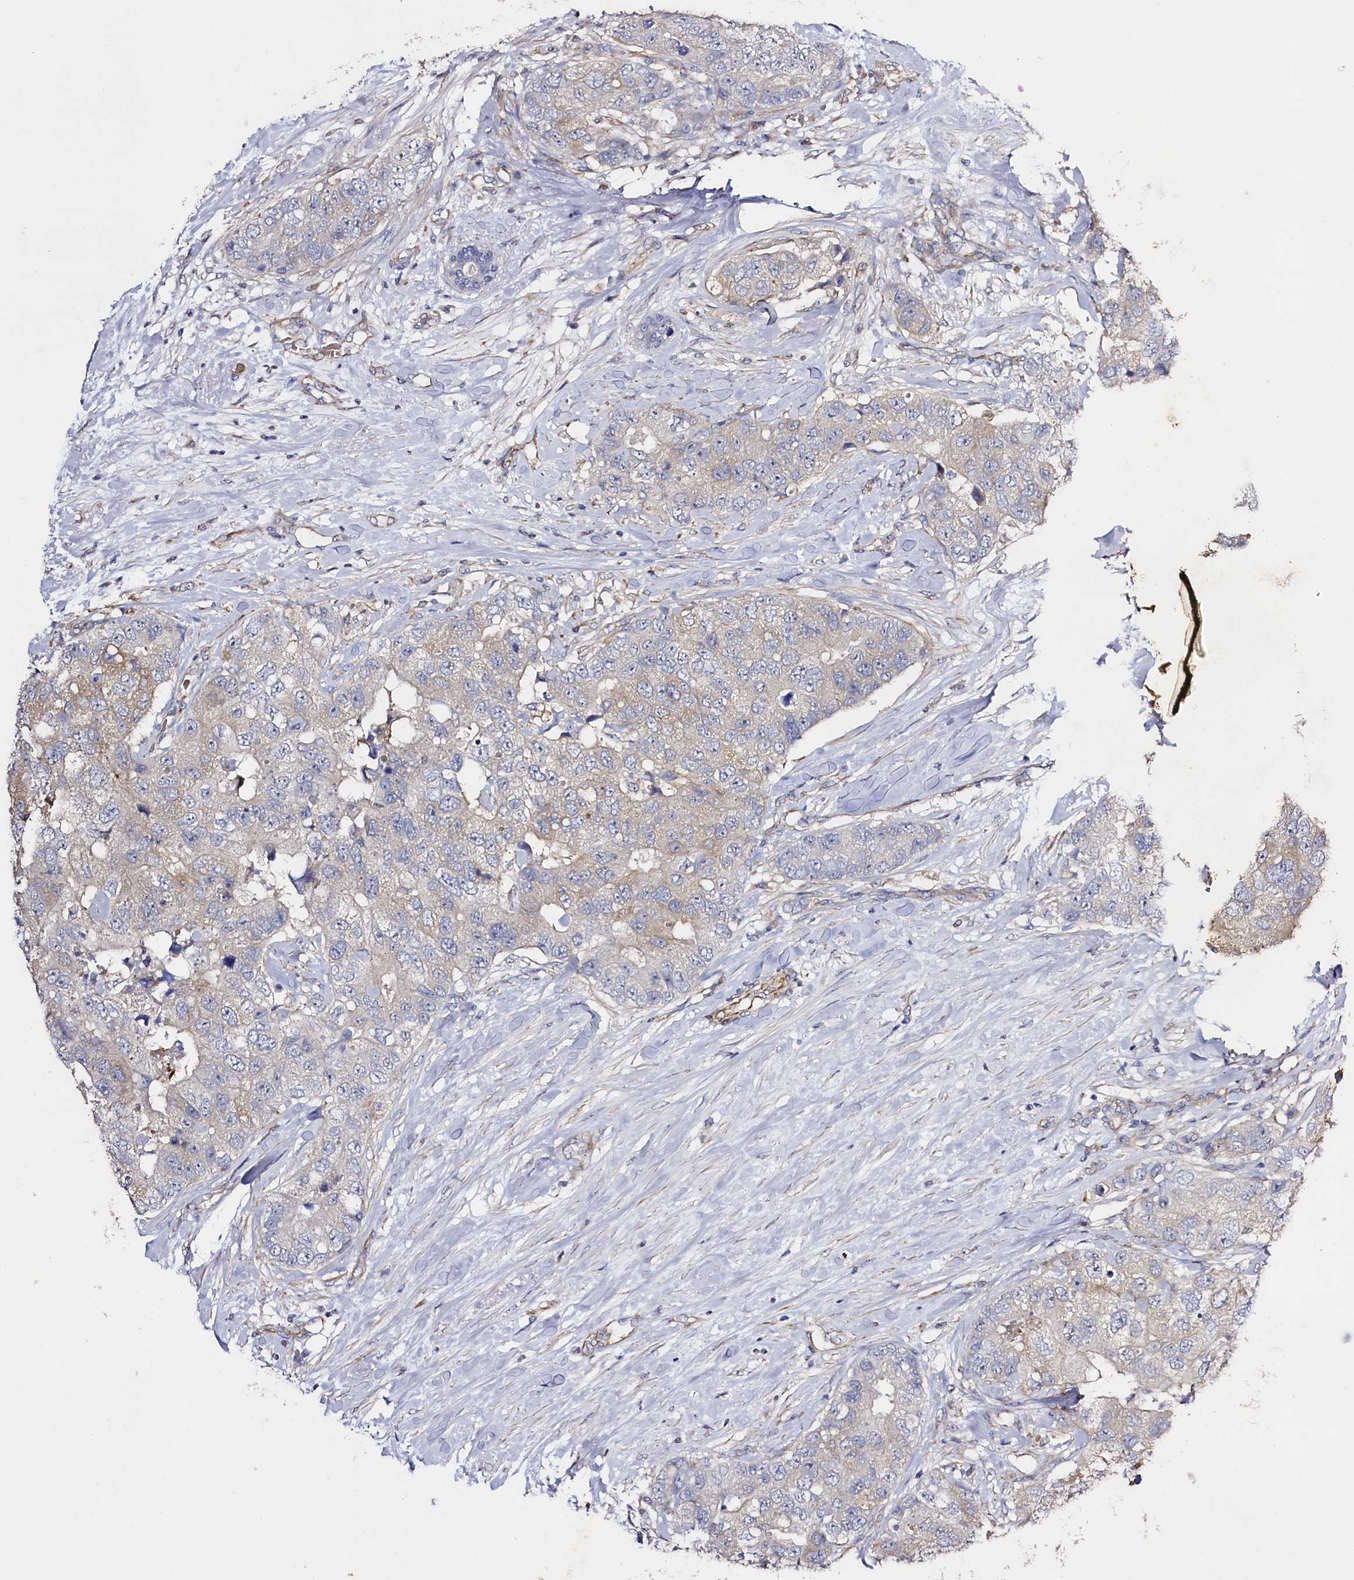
{"staining": {"intensity": "weak", "quantity": "<25%", "location": "cytoplasmic/membranous"}, "tissue": "breast cancer", "cell_type": "Tumor cells", "image_type": "cancer", "snomed": [{"axis": "morphology", "description": "Duct carcinoma"}, {"axis": "topography", "description": "Breast"}], "caption": "The micrograph exhibits no significant positivity in tumor cells of intraductal carcinoma (breast).", "gene": "SLC7A1", "patient": {"sex": "female", "age": 62}}